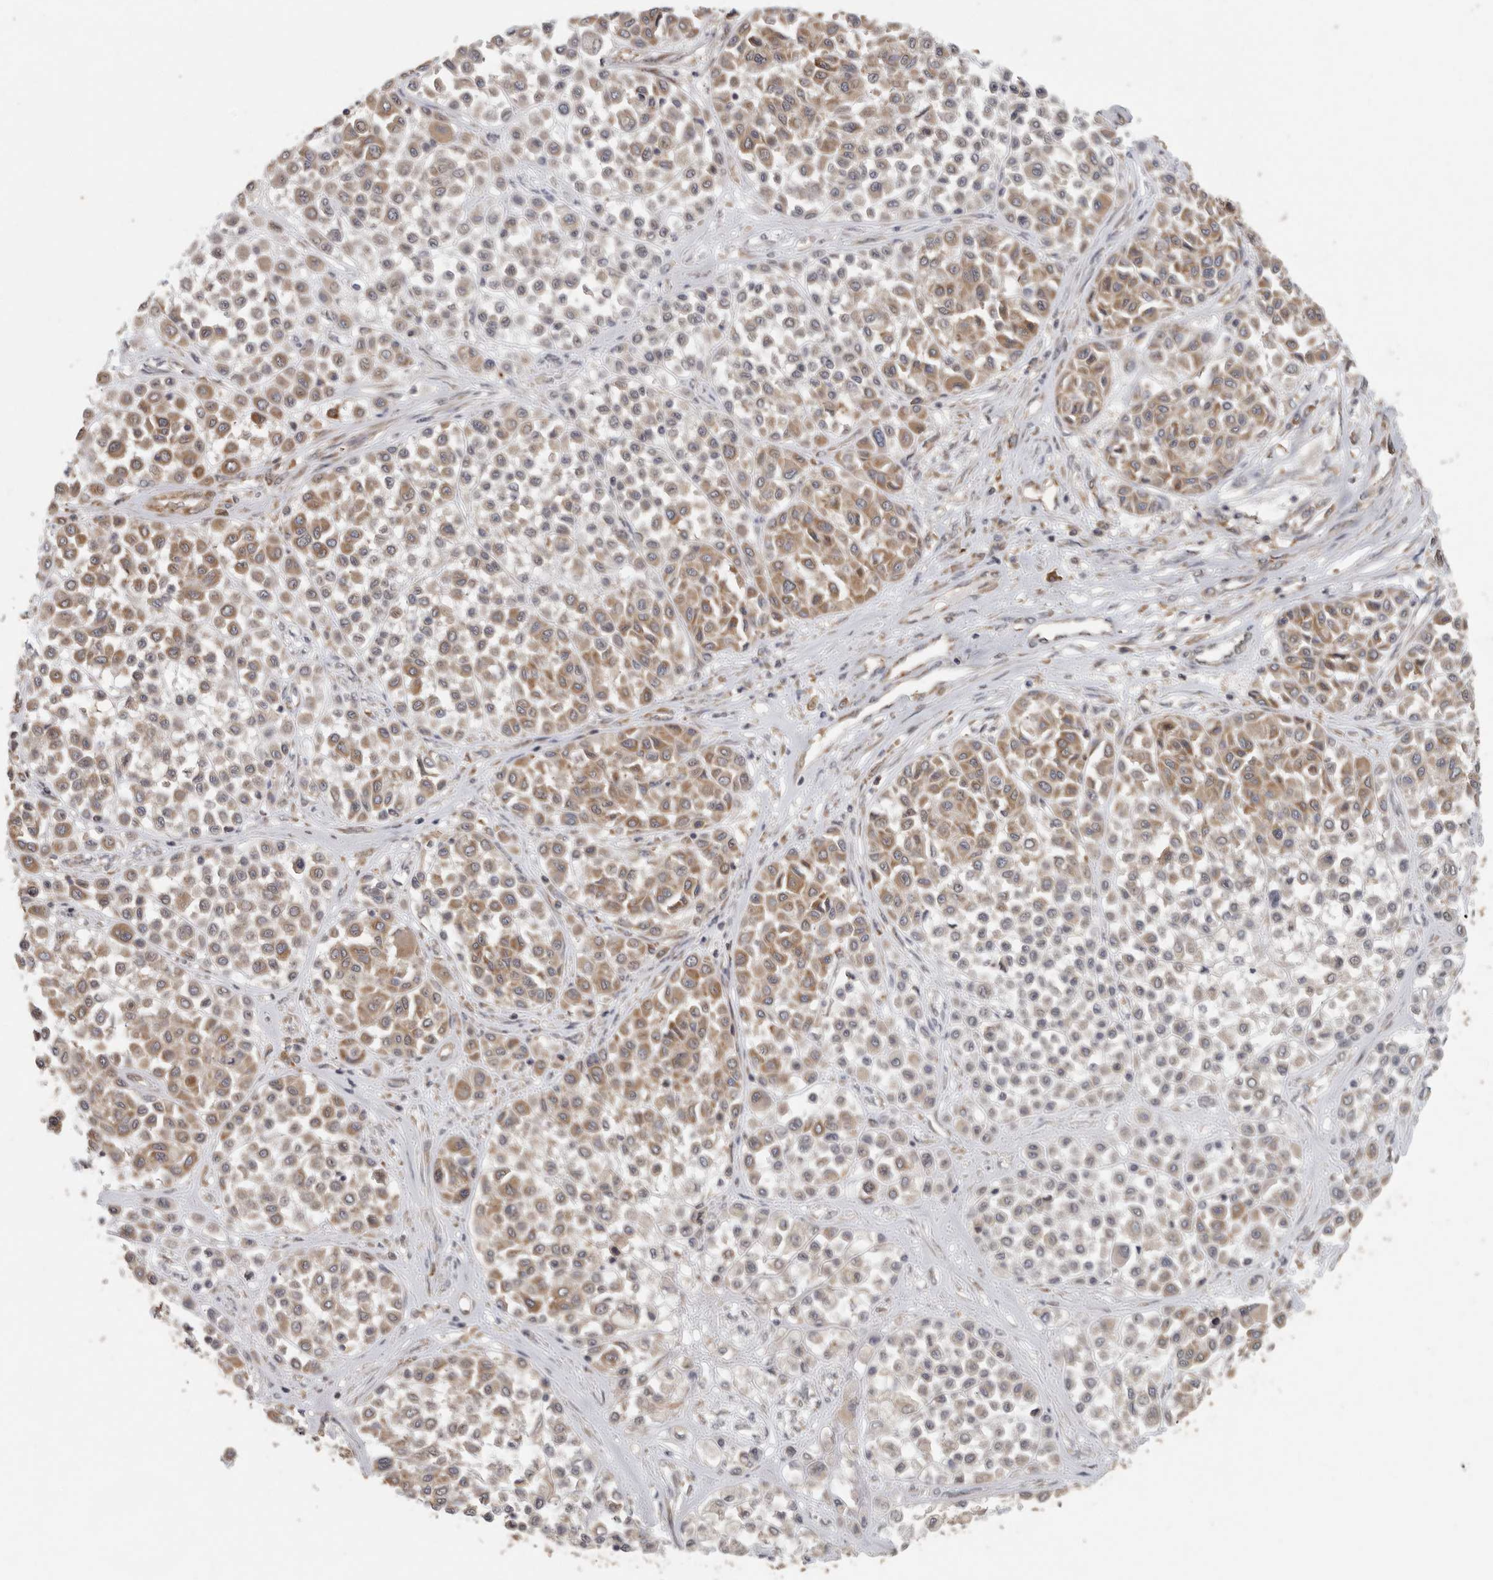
{"staining": {"intensity": "moderate", "quantity": "25%-75%", "location": "cytoplasmic/membranous"}, "tissue": "melanoma", "cell_type": "Tumor cells", "image_type": "cancer", "snomed": [{"axis": "morphology", "description": "Malignant melanoma, Metastatic site"}, {"axis": "topography", "description": "Soft tissue"}], "caption": "A micrograph of melanoma stained for a protein displays moderate cytoplasmic/membranous brown staining in tumor cells. (Brightfield microscopy of DAB IHC at high magnification).", "gene": "CCT8", "patient": {"sex": "male", "age": 41}}